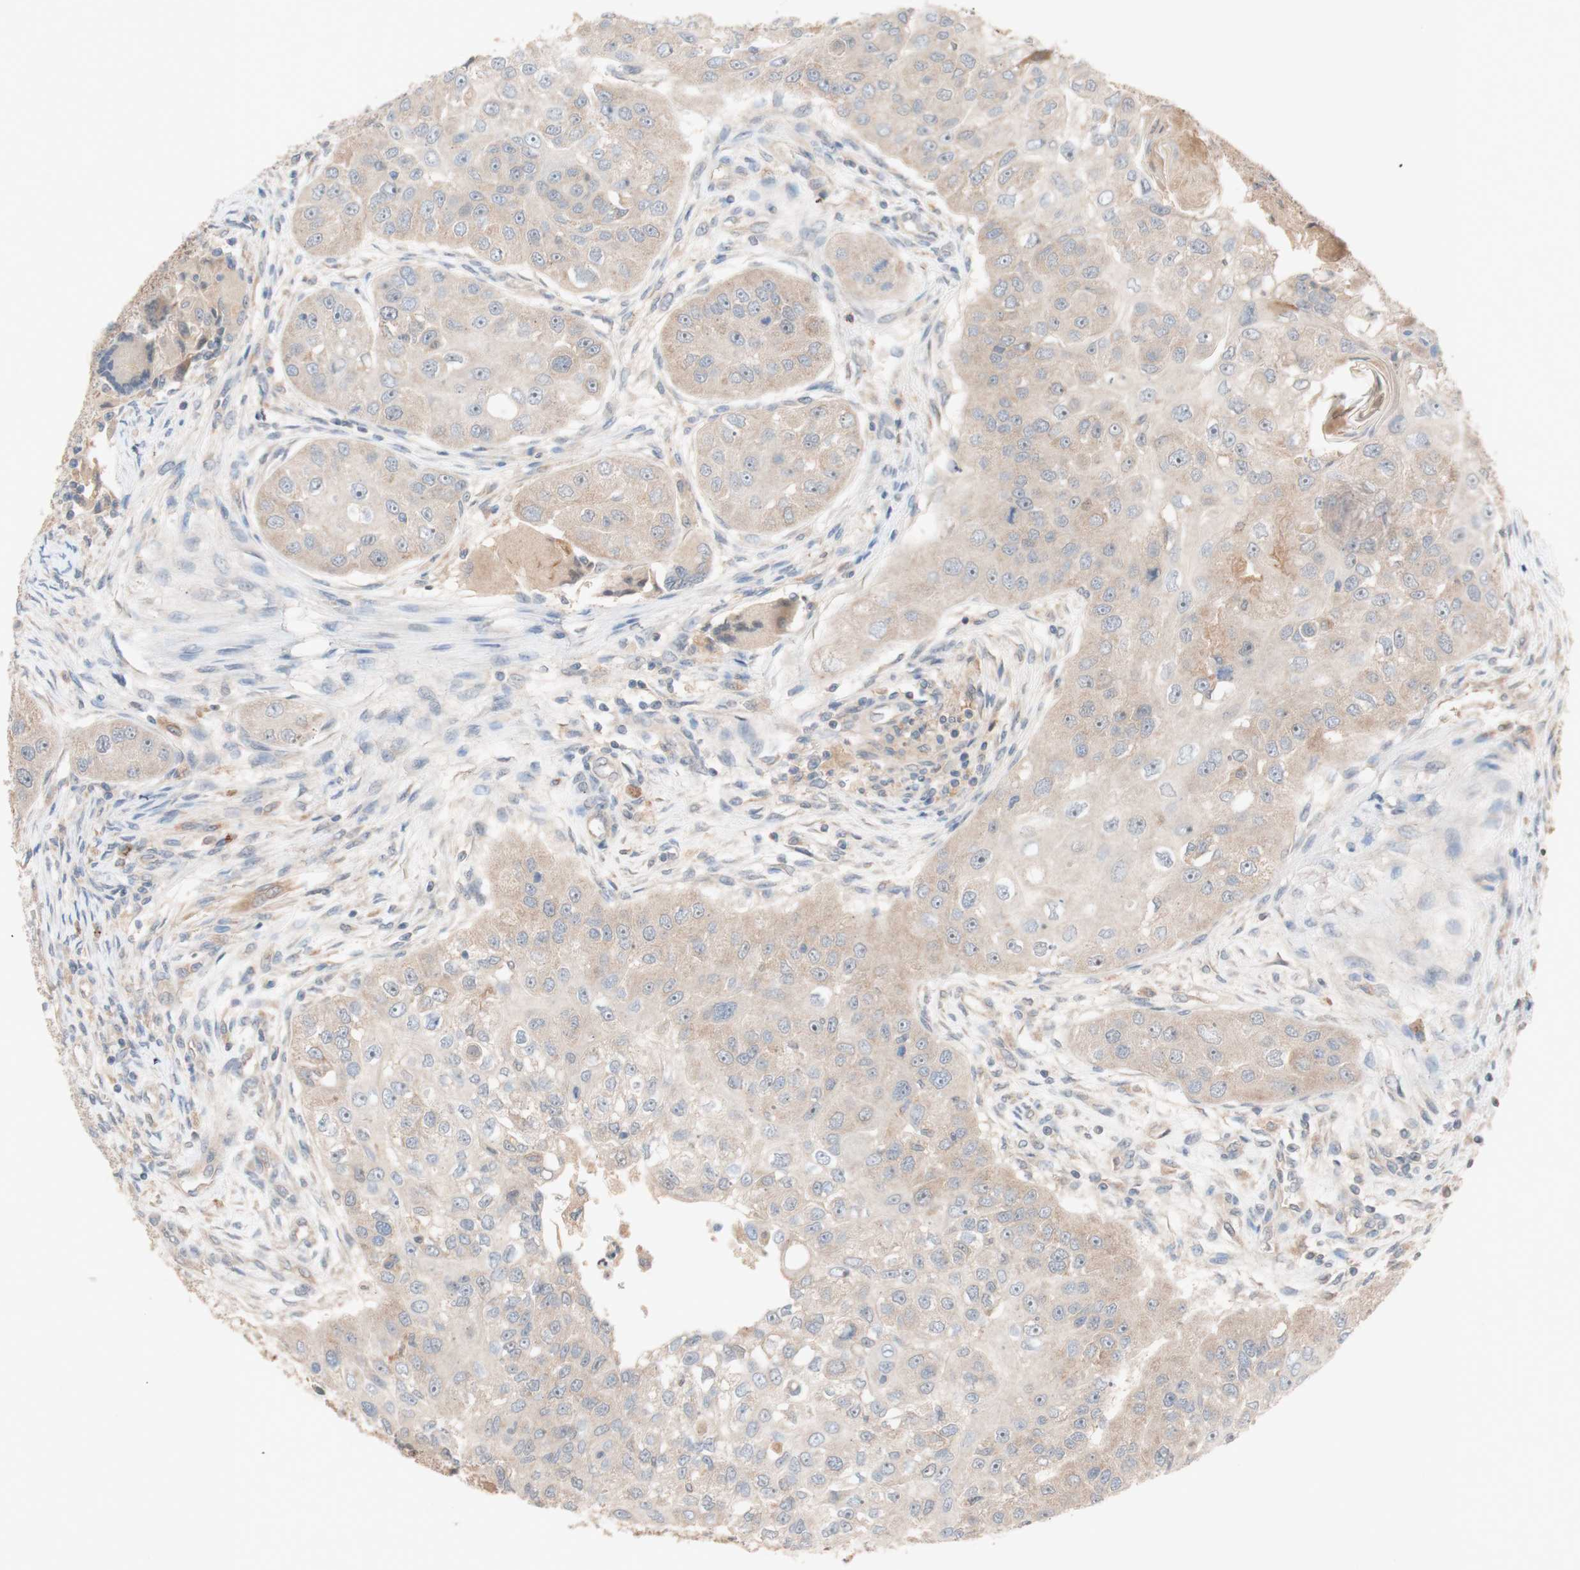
{"staining": {"intensity": "weak", "quantity": ">75%", "location": "cytoplasmic/membranous"}, "tissue": "head and neck cancer", "cell_type": "Tumor cells", "image_type": "cancer", "snomed": [{"axis": "morphology", "description": "Normal tissue, NOS"}, {"axis": "morphology", "description": "Squamous cell carcinoma, NOS"}, {"axis": "topography", "description": "Skeletal muscle"}, {"axis": "topography", "description": "Head-Neck"}], "caption": "High-magnification brightfield microscopy of squamous cell carcinoma (head and neck) stained with DAB (3,3'-diaminobenzidine) (brown) and counterstained with hematoxylin (blue). tumor cells exhibit weak cytoplasmic/membranous staining is identified in about>75% of cells. The staining is performed using DAB brown chromogen to label protein expression. The nuclei are counter-stained blue using hematoxylin.", "gene": "PEX2", "patient": {"sex": "male", "age": 51}}